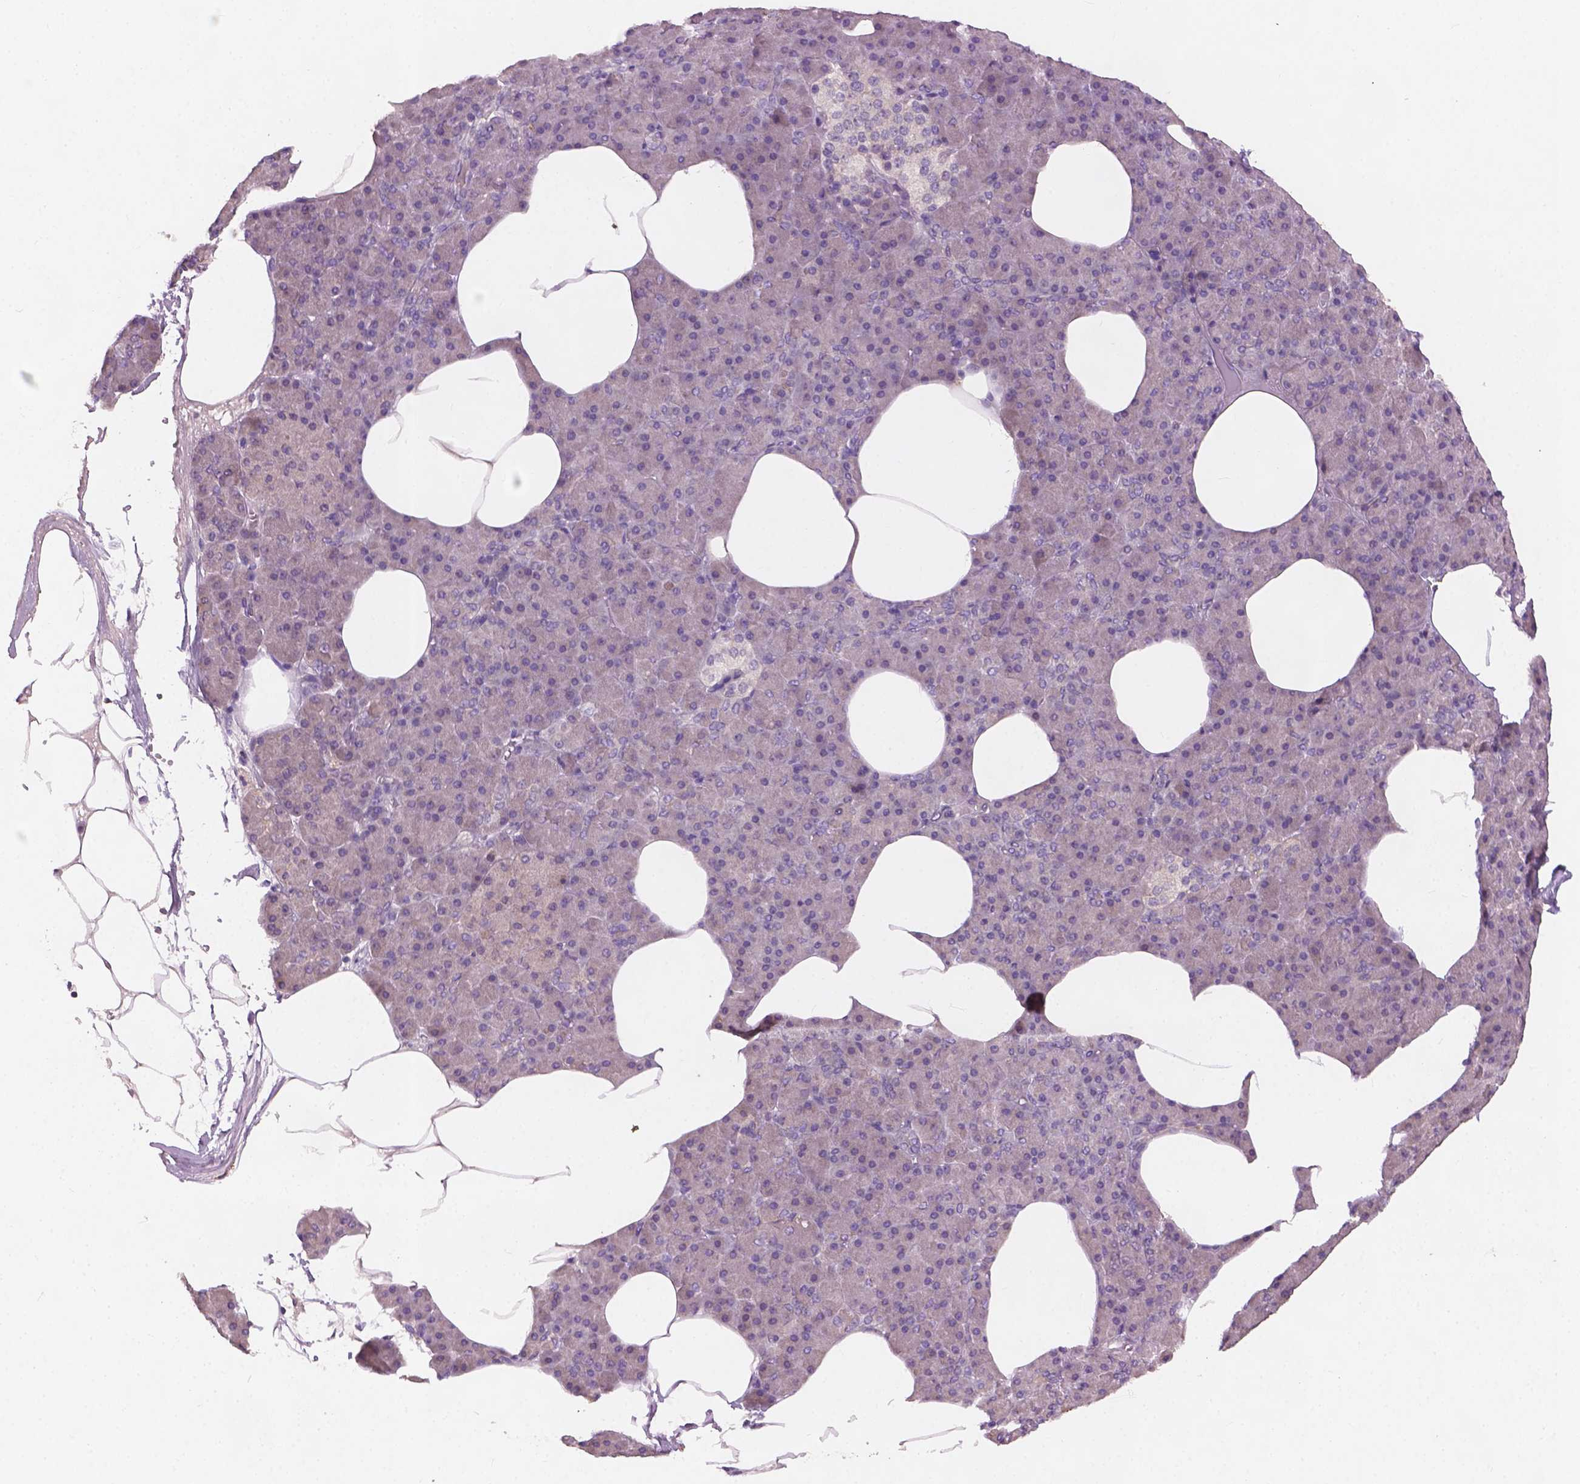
{"staining": {"intensity": "negative", "quantity": "none", "location": "none"}, "tissue": "pancreas", "cell_type": "Exocrine glandular cells", "image_type": "normal", "snomed": [{"axis": "morphology", "description": "Normal tissue, NOS"}, {"axis": "topography", "description": "Pancreas"}], "caption": "Immunohistochemistry (IHC) of unremarkable pancreas demonstrates no staining in exocrine glandular cells. (Brightfield microscopy of DAB immunohistochemistry (IHC) at high magnification).", "gene": "KRT17", "patient": {"sex": "female", "age": 45}}